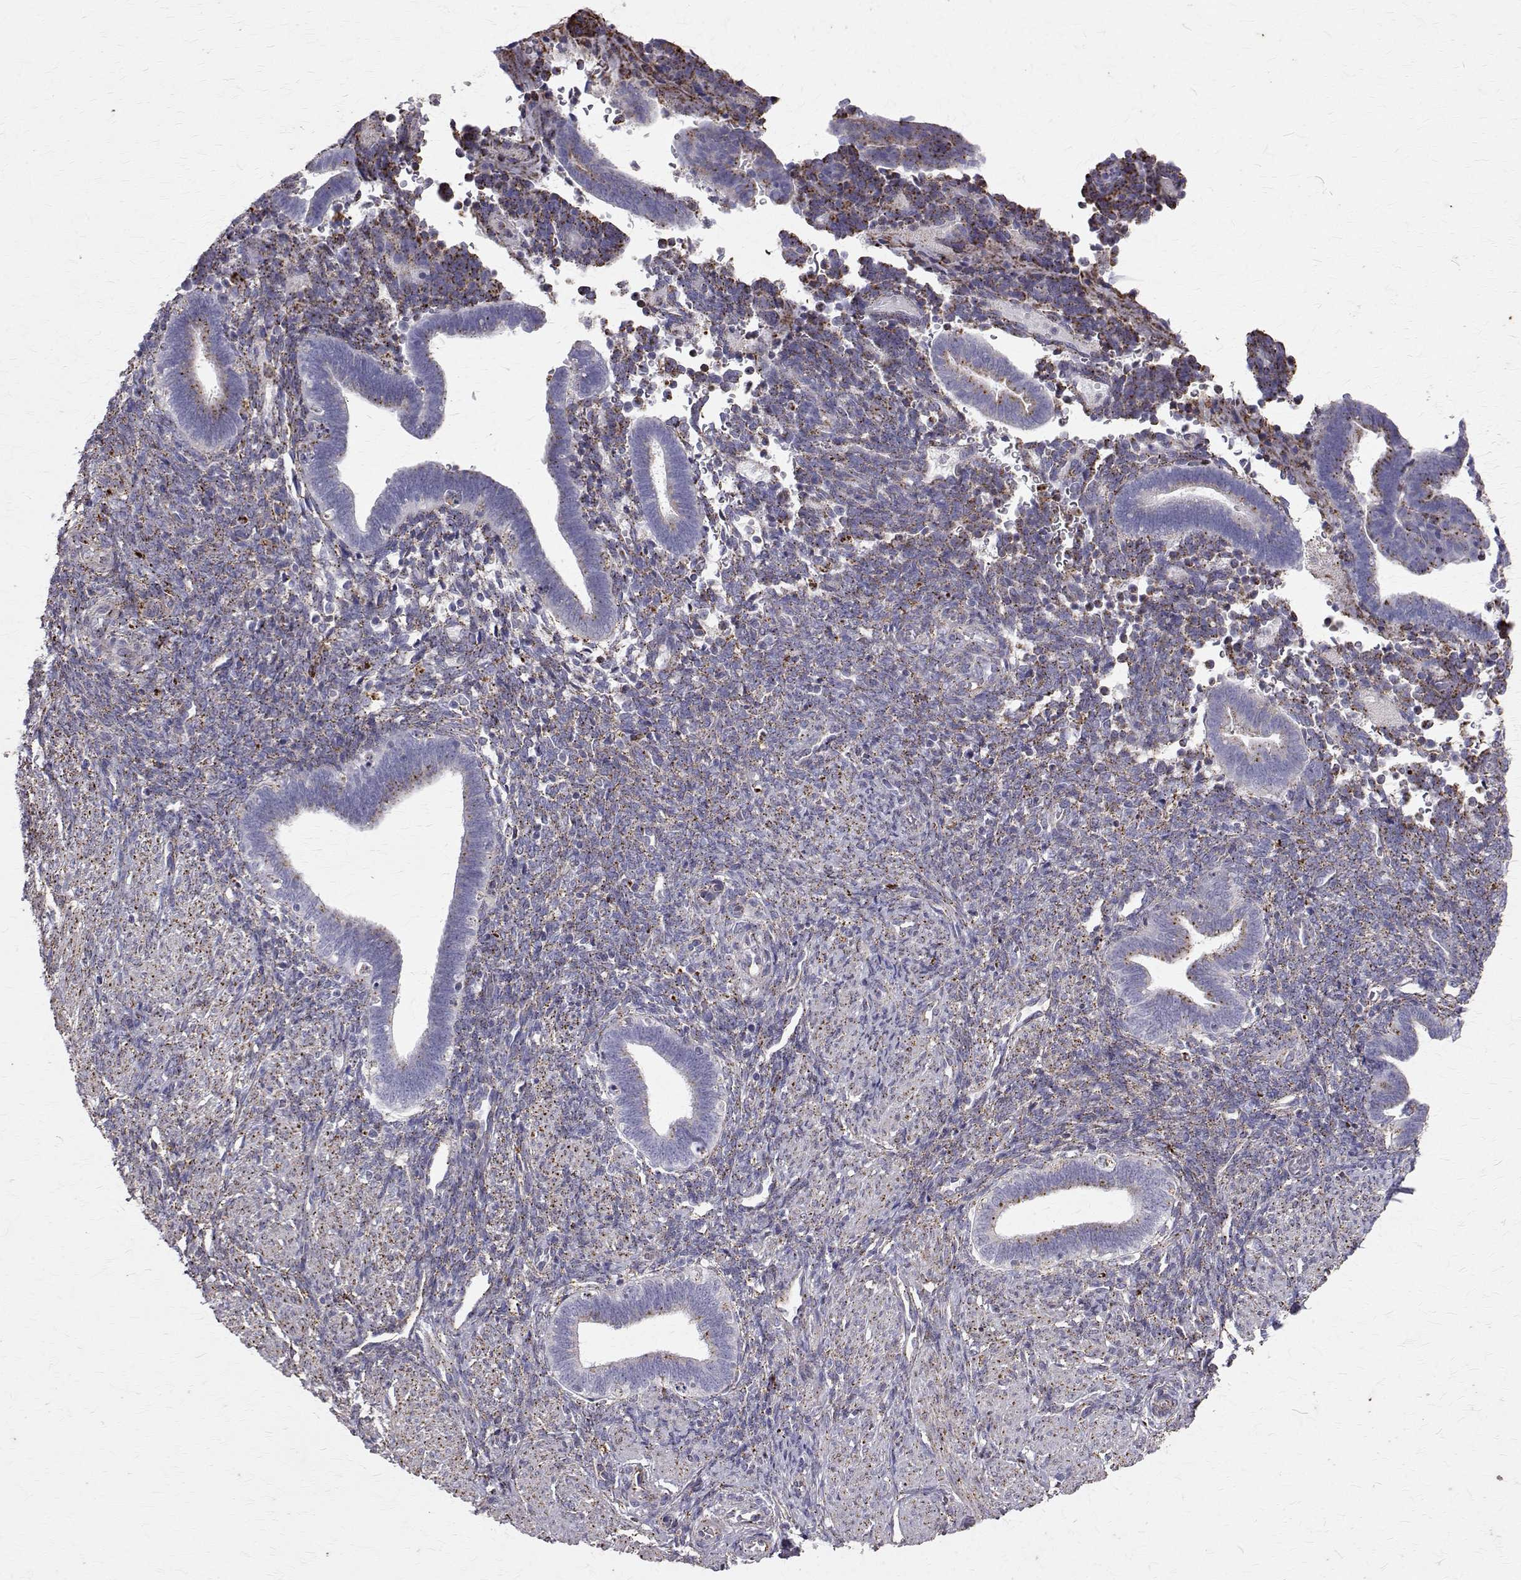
{"staining": {"intensity": "moderate", "quantity": "<25%", "location": "cytoplasmic/membranous"}, "tissue": "endometrium", "cell_type": "Cells in endometrial stroma", "image_type": "normal", "snomed": [{"axis": "morphology", "description": "Normal tissue, NOS"}, {"axis": "topography", "description": "Endometrium"}], "caption": "High-power microscopy captured an IHC micrograph of unremarkable endometrium, revealing moderate cytoplasmic/membranous staining in about <25% of cells in endometrial stroma.", "gene": "TPP1", "patient": {"sex": "female", "age": 34}}